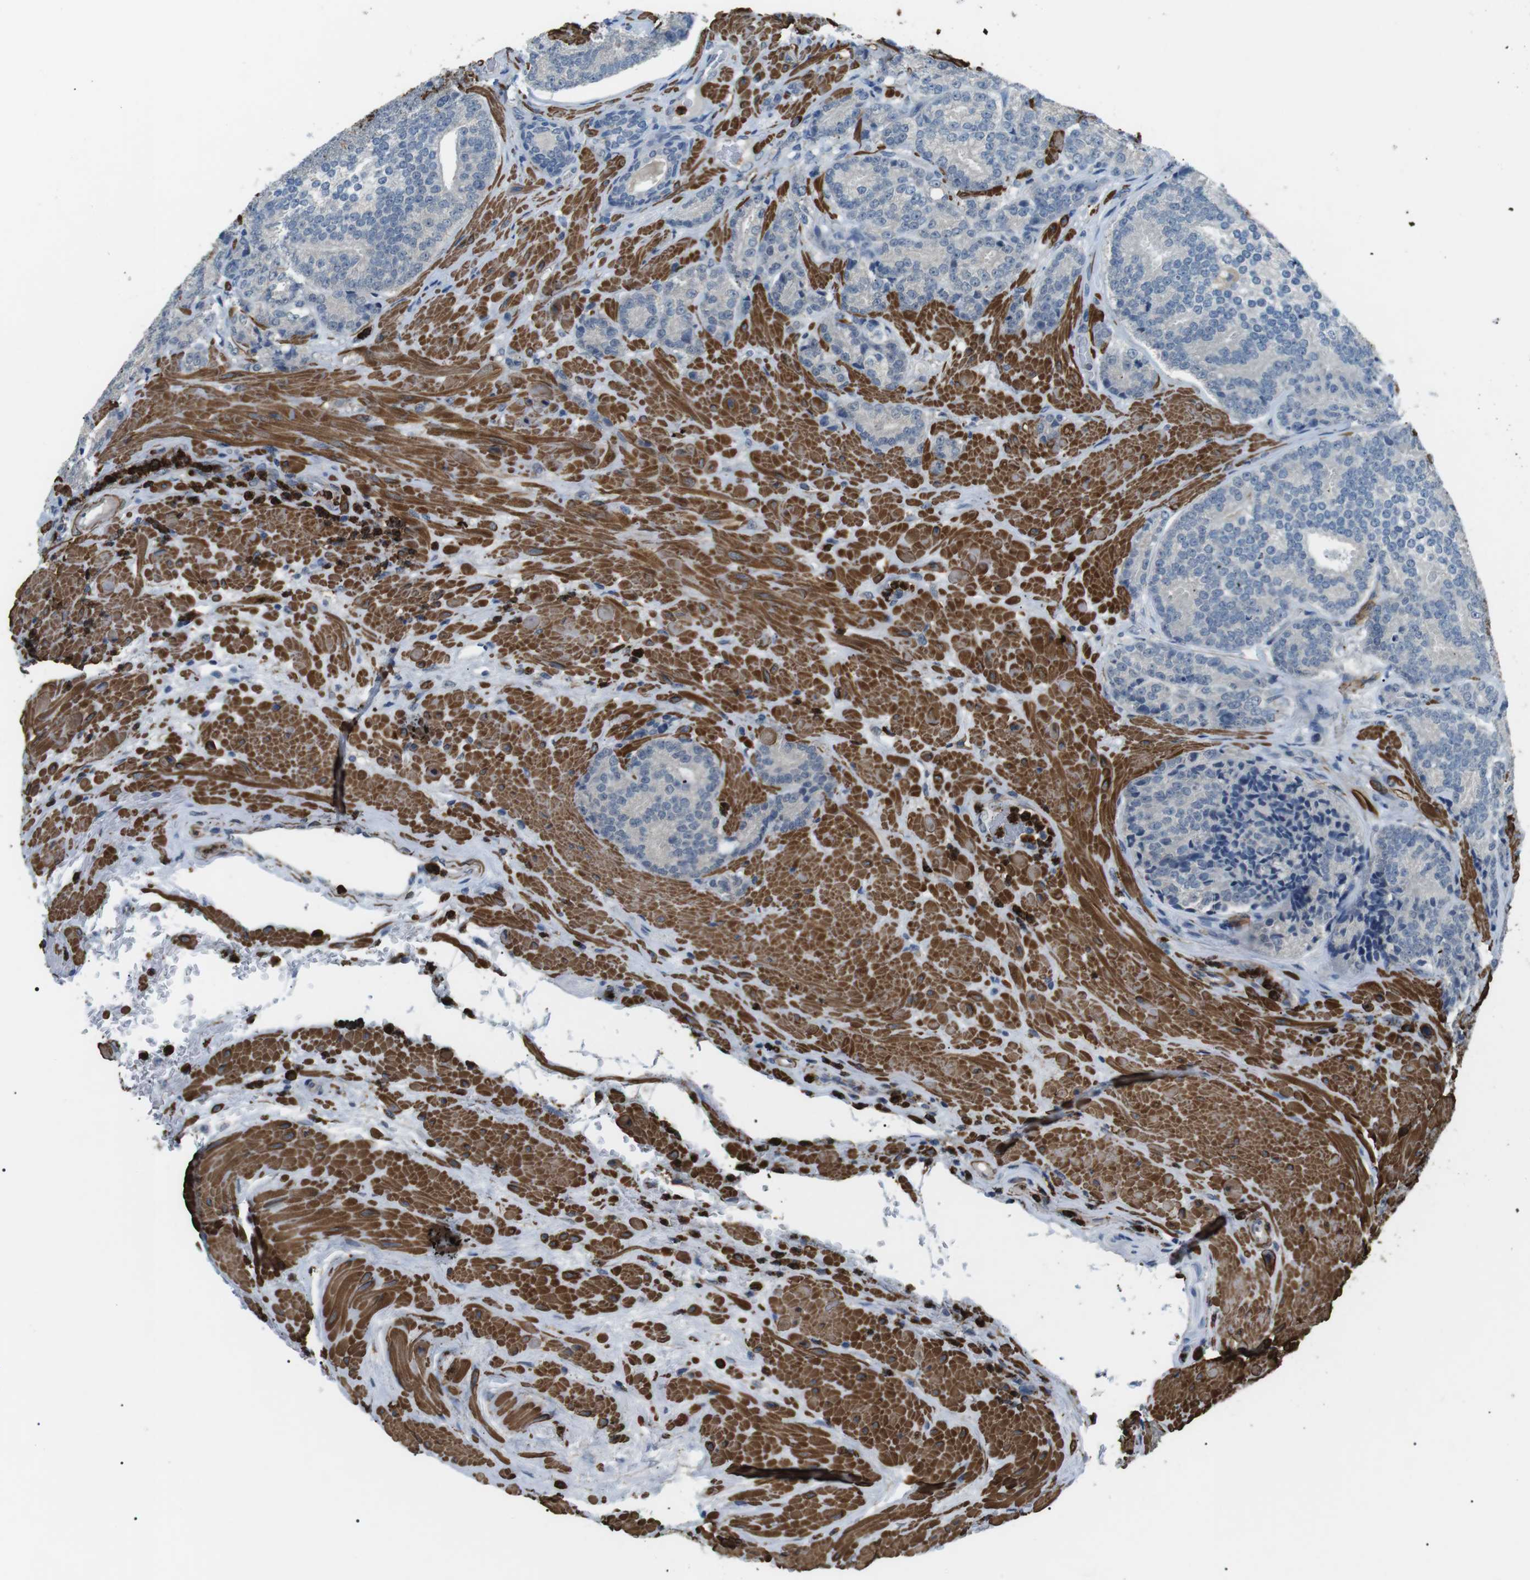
{"staining": {"intensity": "negative", "quantity": "none", "location": "none"}, "tissue": "prostate cancer", "cell_type": "Tumor cells", "image_type": "cancer", "snomed": [{"axis": "morphology", "description": "Adenocarcinoma, High grade"}, {"axis": "topography", "description": "Prostate"}], "caption": "The micrograph demonstrates no significant positivity in tumor cells of prostate cancer (high-grade adenocarcinoma).", "gene": "GZMM", "patient": {"sex": "male", "age": 61}}